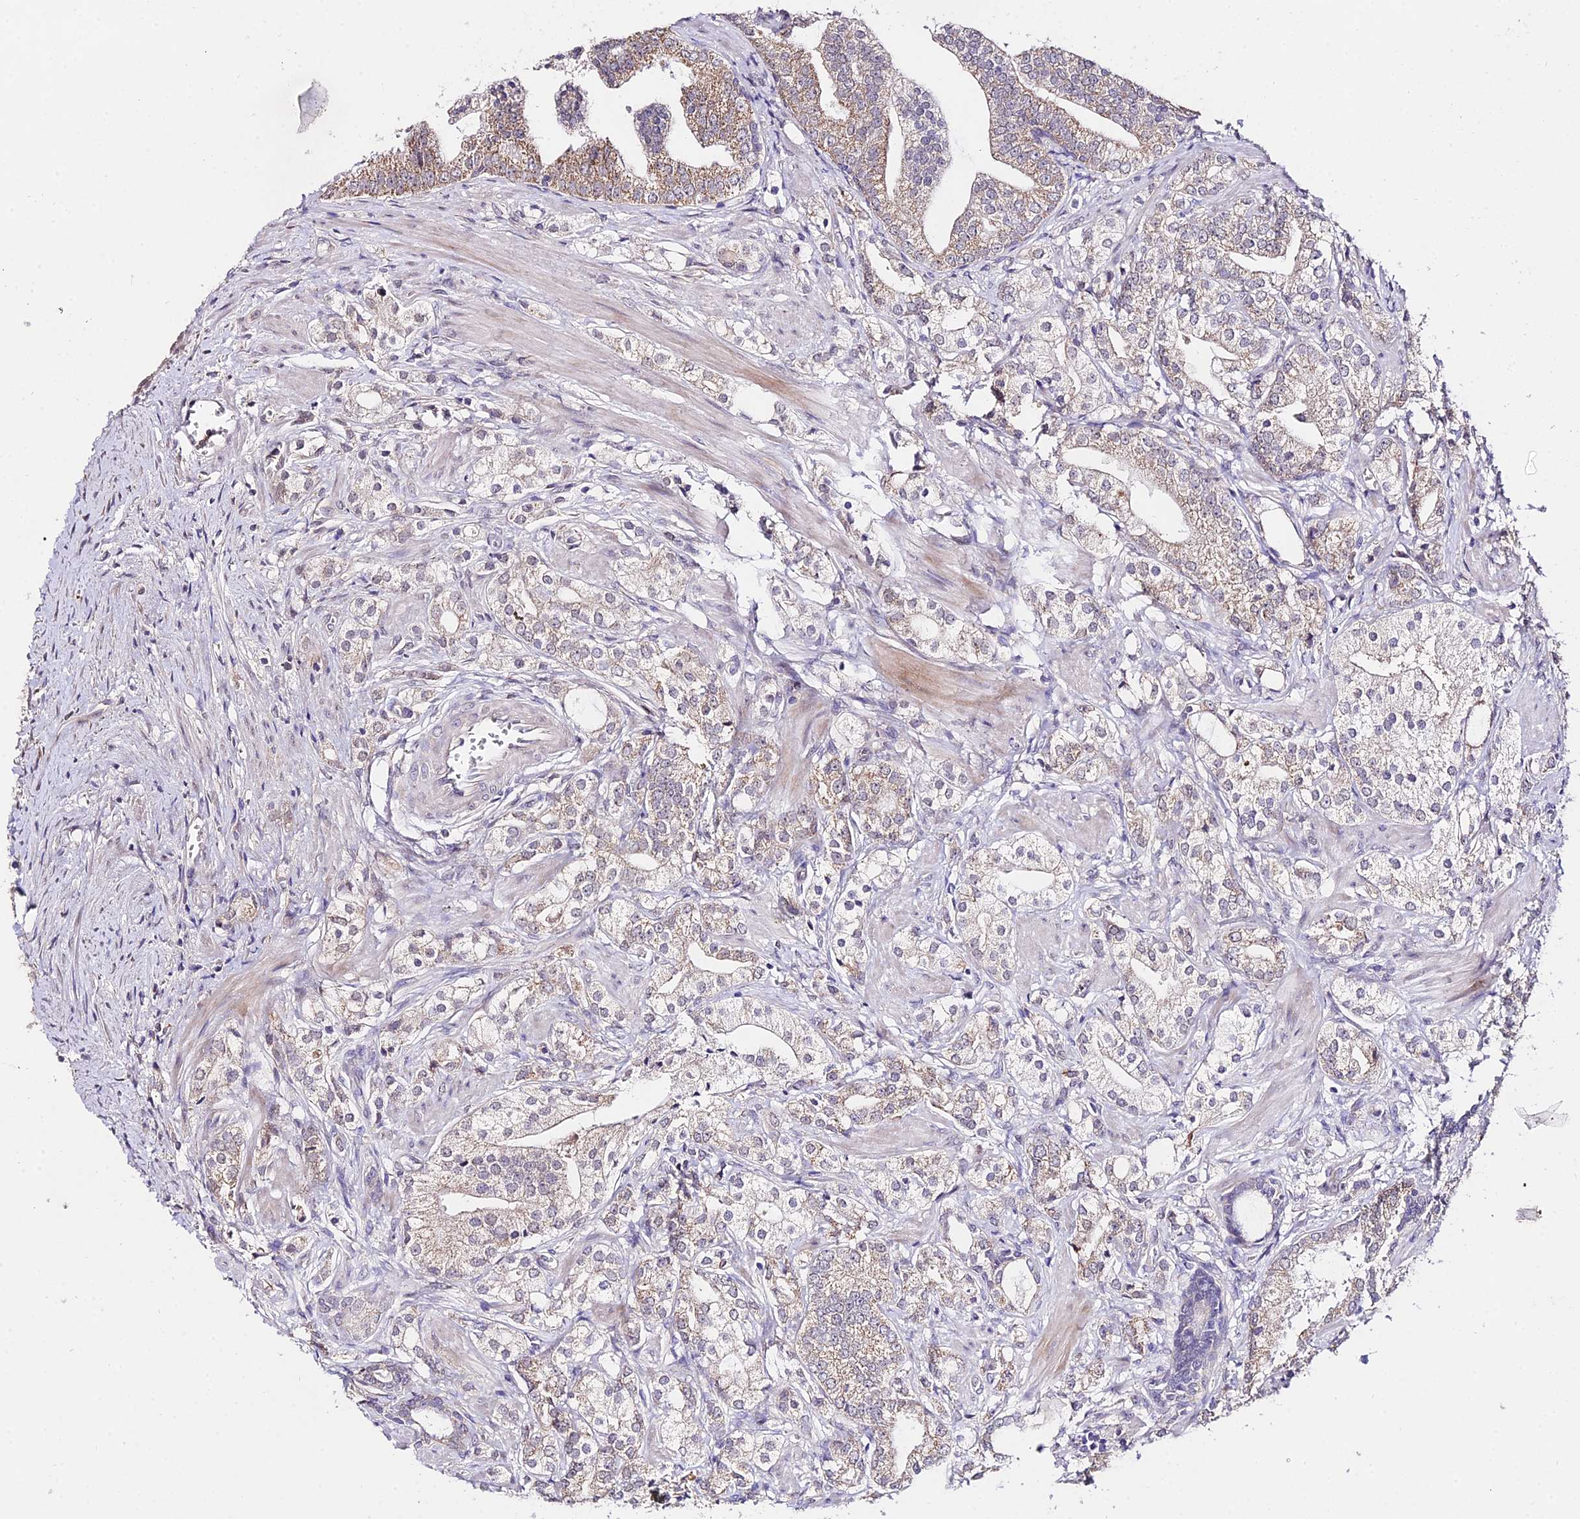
{"staining": {"intensity": "moderate", "quantity": "<25%", "location": "cytoplasmic/membranous"}, "tissue": "prostate cancer", "cell_type": "Tumor cells", "image_type": "cancer", "snomed": [{"axis": "morphology", "description": "Adenocarcinoma, High grade"}, {"axis": "topography", "description": "Prostate"}], "caption": "Protein staining of prostate cancer tissue reveals moderate cytoplasmic/membranous staining in about <25% of tumor cells.", "gene": "WDR5B", "patient": {"sex": "male", "age": 50}}